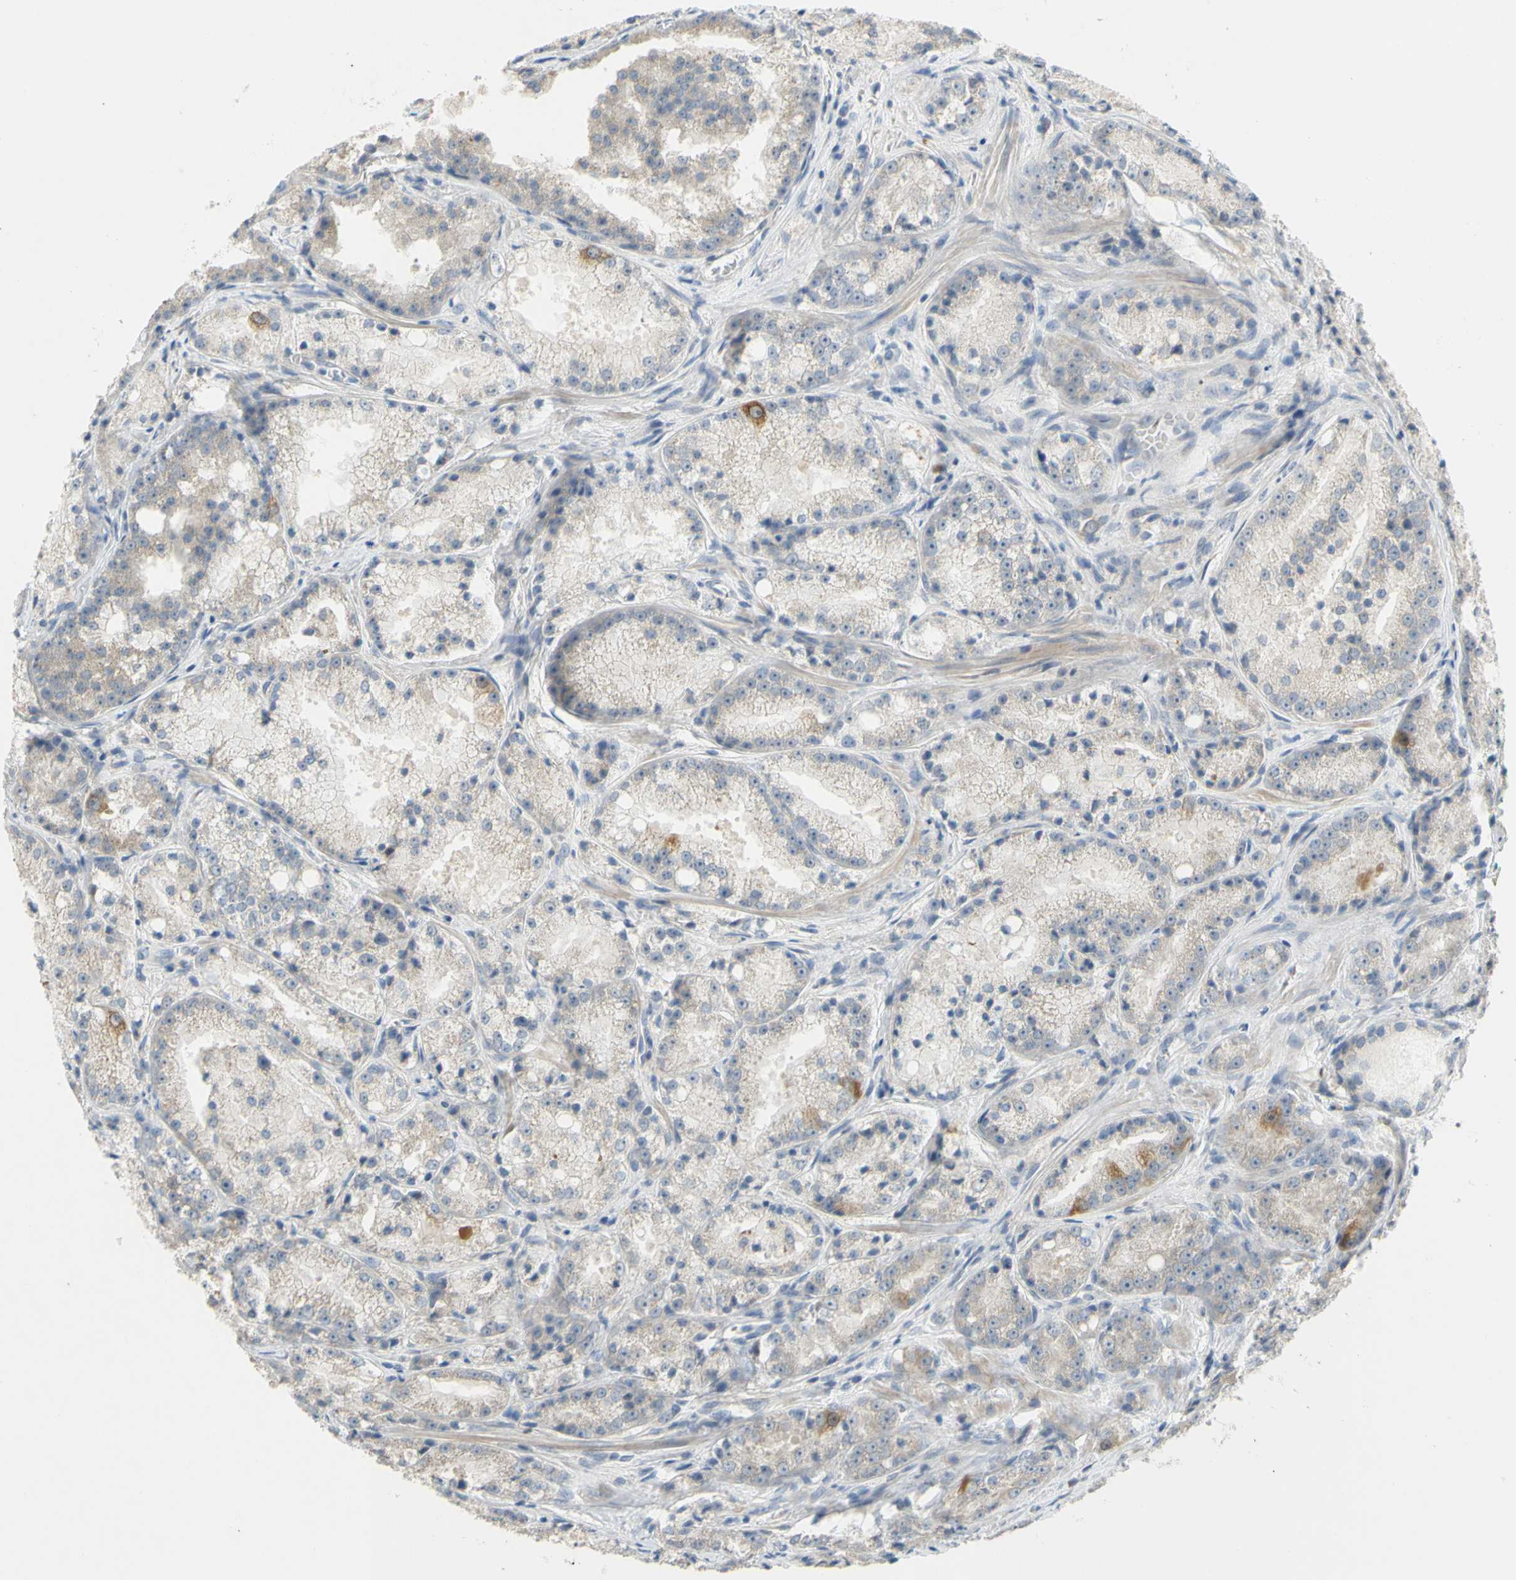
{"staining": {"intensity": "moderate", "quantity": "<25%", "location": "cytoplasmic/membranous"}, "tissue": "prostate cancer", "cell_type": "Tumor cells", "image_type": "cancer", "snomed": [{"axis": "morphology", "description": "Adenocarcinoma, Low grade"}, {"axis": "topography", "description": "Prostate"}], "caption": "The micrograph demonstrates a brown stain indicating the presence of a protein in the cytoplasmic/membranous of tumor cells in prostate cancer. The protein of interest is shown in brown color, while the nuclei are stained blue.", "gene": "CCNB2", "patient": {"sex": "male", "age": 64}}